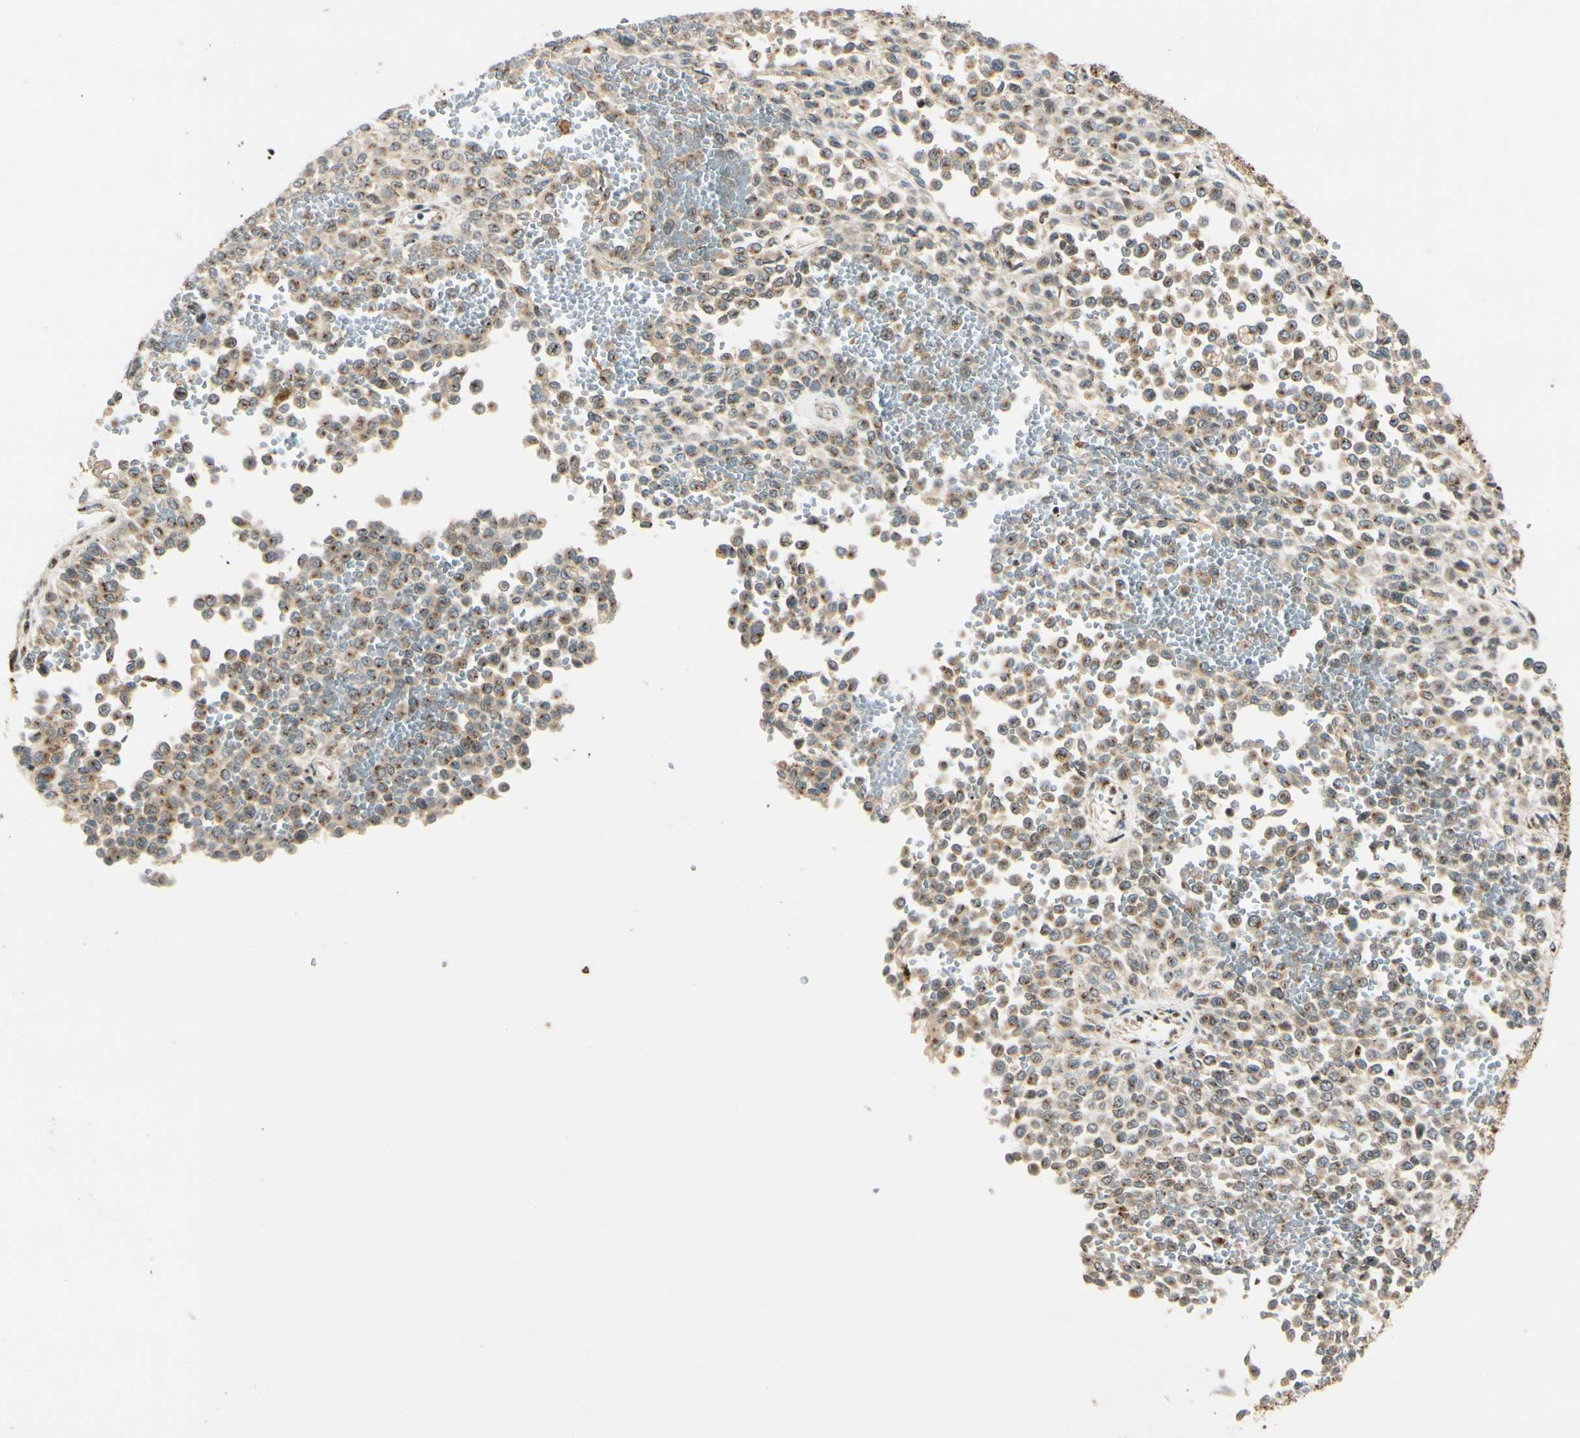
{"staining": {"intensity": "weak", "quantity": ">75%", "location": "cytoplasmic/membranous"}, "tissue": "melanoma", "cell_type": "Tumor cells", "image_type": "cancer", "snomed": [{"axis": "morphology", "description": "Malignant melanoma, Metastatic site"}, {"axis": "topography", "description": "Pancreas"}], "caption": "Human melanoma stained with a protein marker reveals weak staining in tumor cells.", "gene": "NEO1", "patient": {"sex": "female", "age": 30}}